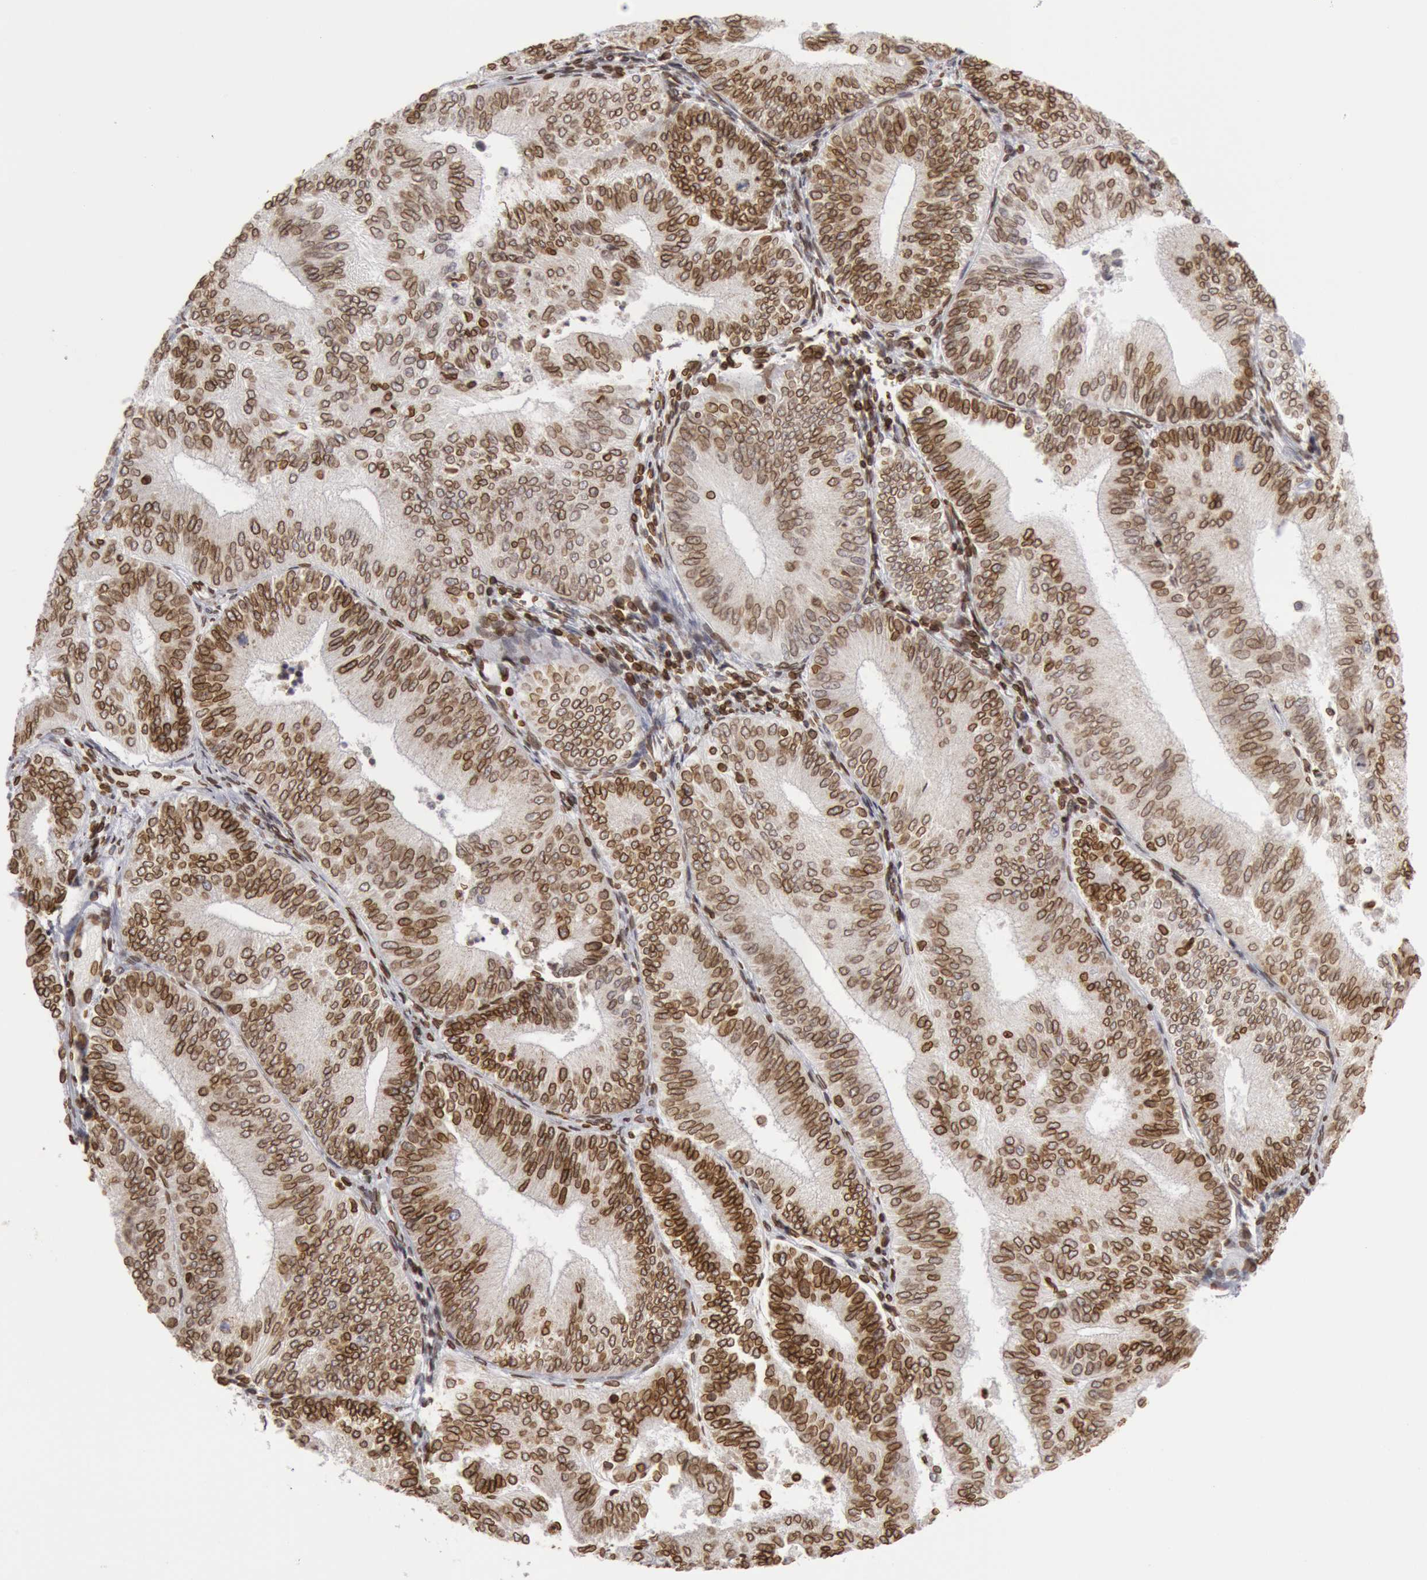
{"staining": {"intensity": "strong", "quantity": ">75%", "location": "cytoplasmic/membranous,nuclear"}, "tissue": "endometrial cancer", "cell_type": "Tumor cells", "image_type": "cancer", "snomed": [{"axis": "morphology", "description": "Adenocarcinoma, NOS"}, {"axis": "topography", "description": "Endometrium"}], "caption": "Brown immunohistochemical staining in endometrial cancer reveals strong cytoplasmic/membranous and nuclear positivity in about >75% of tumor cells.", "gene": "SUN2", "patient": {"sex": "female", "age": 55}}